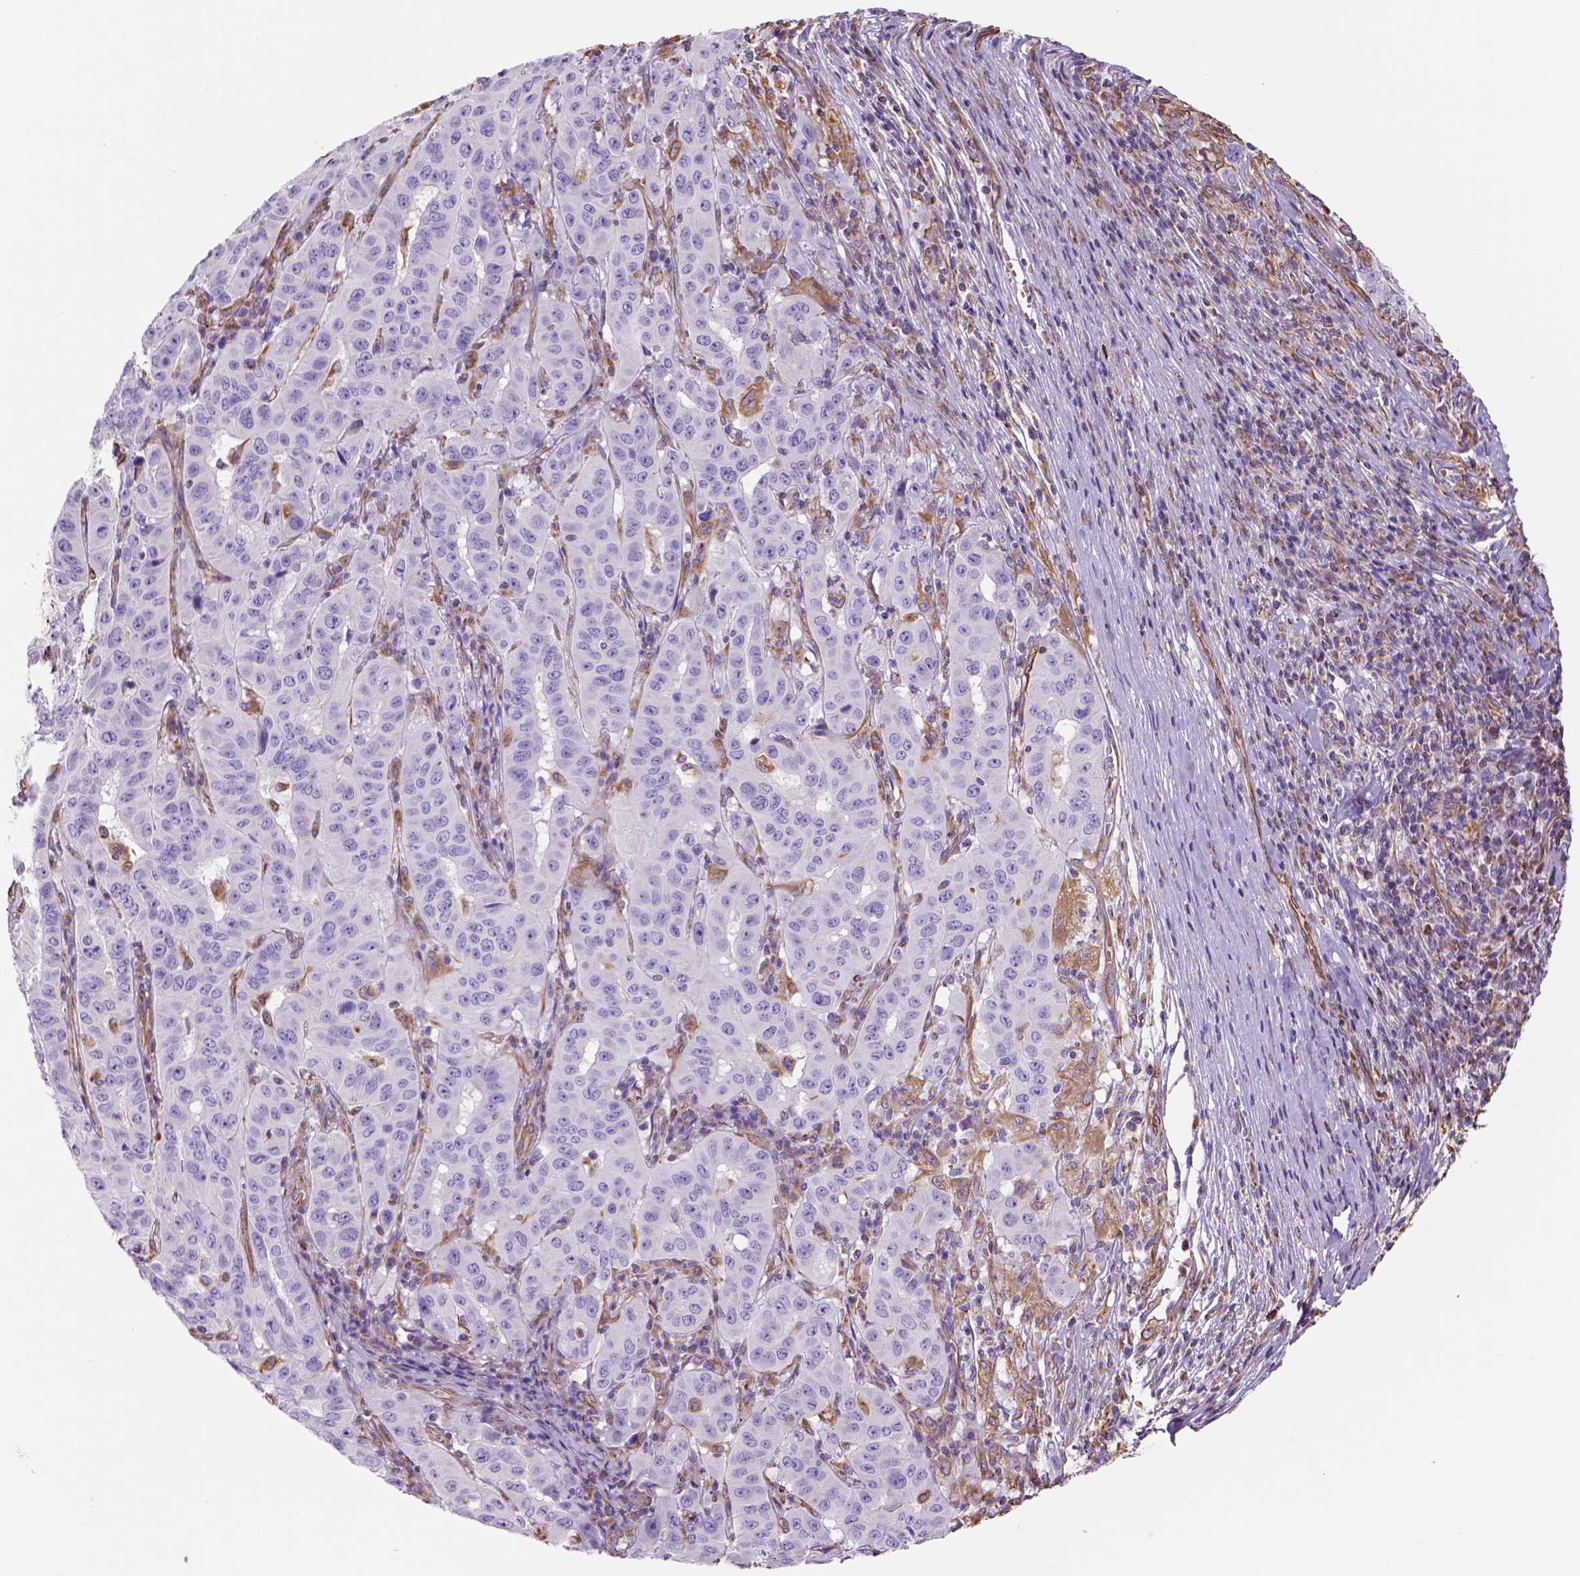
{"staining": {"intensity": "negative", "quantity": "none", "location": "none"}, "tissue": "pancreatic cancer", "cell_type": "Tumor cells", "image_type": "cancer", "snomed": [{"axis": "morphology", "description": "Adenocarcinoma, NOS"}, {"axis": "topography", "description": "Pancreas"}], "caption": "Adenocarcinoma (pancreatic) stained for a protein using immunohistochemistry displays no staining tumor cells.", "gene": "ZZZ3", "patient": {"sex": "male", "age": 63}}